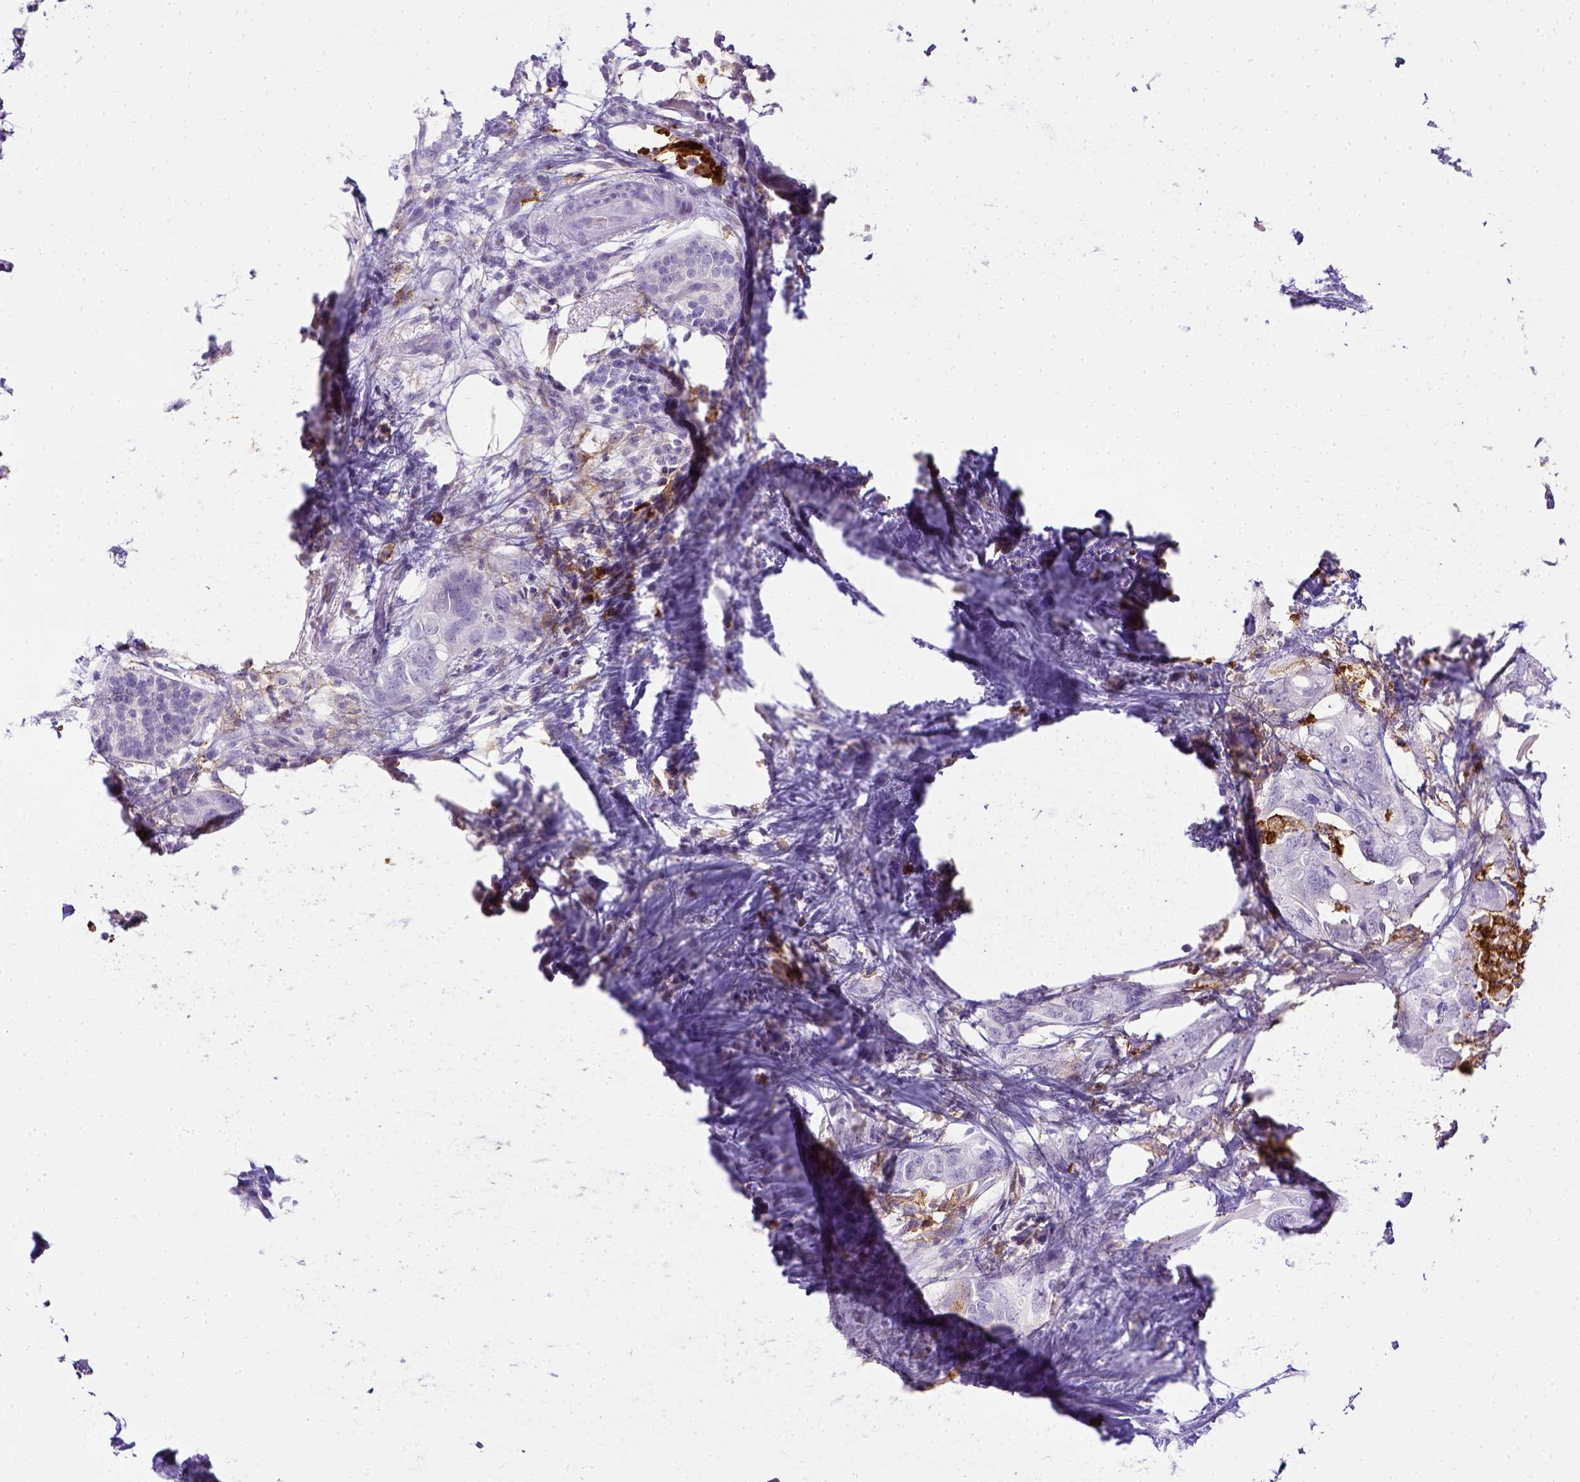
{"staining": {"intensity": "negative", "quantity": "none", "location": "none"}, "tissue": "pancreatic cancer", "cell_type": "Tumor cells", "image_type": "cancer", "snomed": [{"axis": "morphology", "description": "Adenocarcinoma, NOS"}, {"axis": "topography", "description": "Pancreas"}], "caption": "This histopathology image is of pancreatic cancer stained with IHC to label a protein in brown with the nuclei are counter-stained blue. There is no staining in tumor cells.", "gene": "ITGAM", "patient": {"sex": "female", "age": 72}}